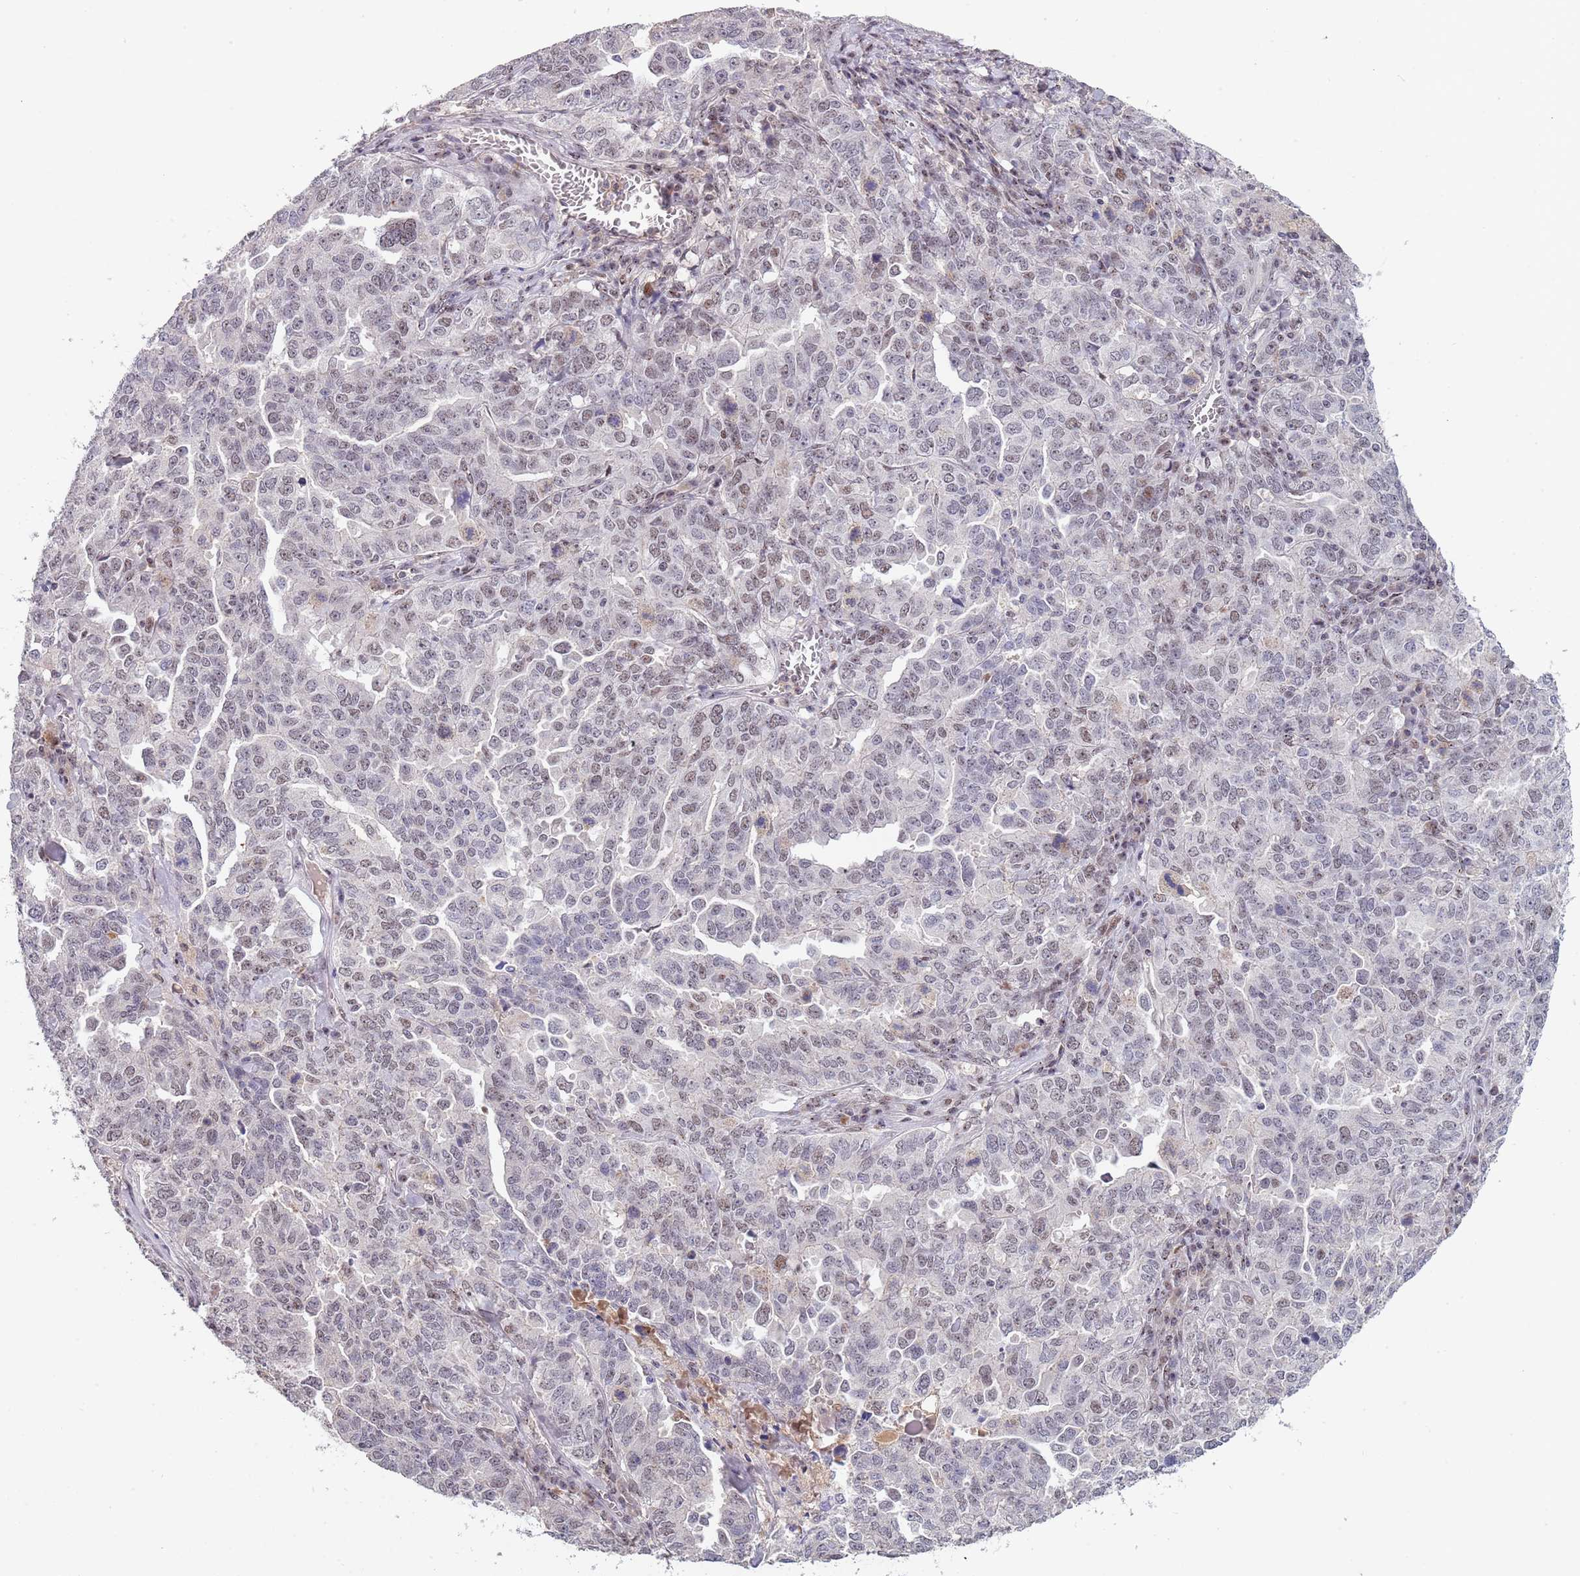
{"staining": {"intensity": "weak", "quantity": "25%-75%", "location": "nuclear"}, "tissue": "ovarian cancer", "cell_type": "Tumor cells", "image_type": "cancer", "snomed": [{"axis": "morphology", "description": "Carcinoma, endometroid"}, {"axis": "topography", "description": "Ovary"}], "caption": "Weak nuclear positivity is present in about 25%-75% of tumor cells in endometroid carcinoma (ovarian). The staining is performed using DAB brown chromogen to label protein expression. The nuclei are counter-stained blue using hematoxylin.", "gene": "CIZ1", "patient": {"sex": "female", "age": 62}}